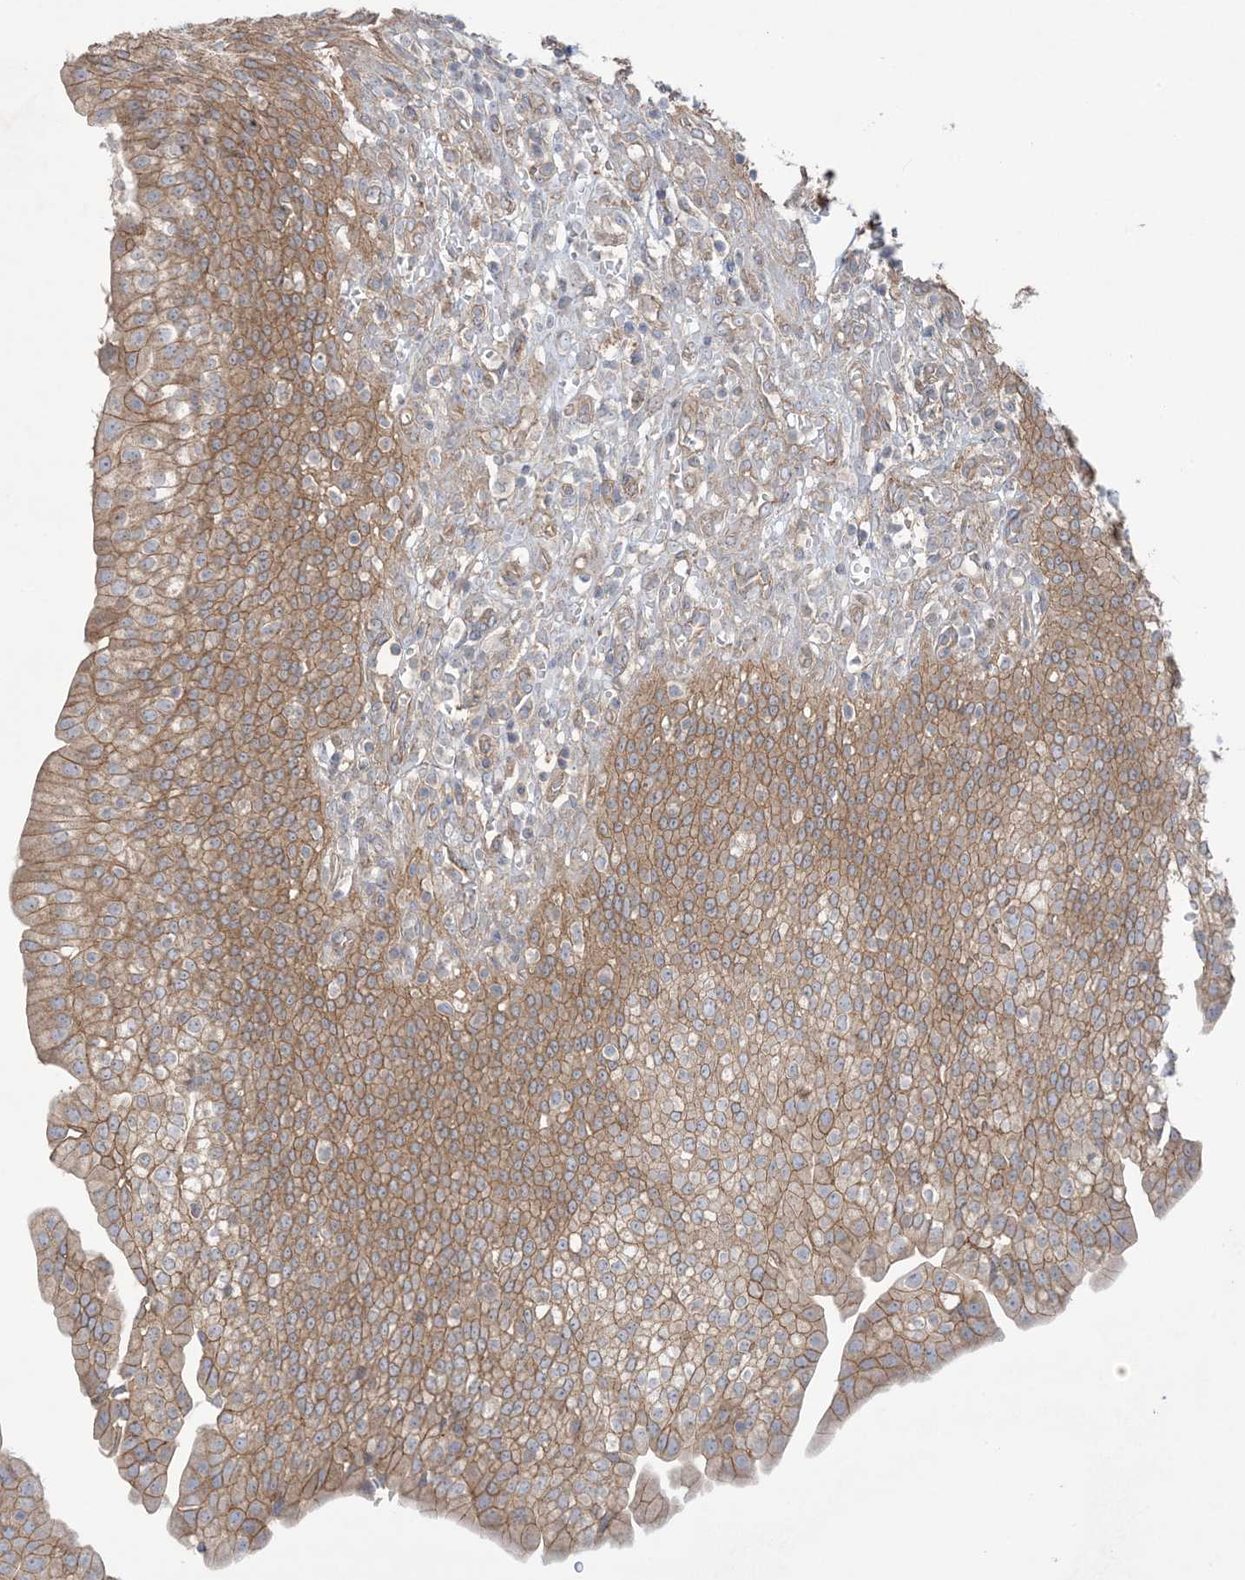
{"staining": {"intensity": "moderate", "quantity": "25%-75%", "location": "cytoplasmic/membranous"}, "tissue": "urothelial cancer", "cell_type": "Tumor cells", "image_type": "cancer", "snomed": [{"axis": "morphology", "description": "Urothelial carcinoma, High grade"}, {"axis": "topography", "description": "Urinary bladder"}], "caption": "There is medium levels of moderate cytoplasmic/membranous positivity in tumor cells of urothelial carcinoma (high-grade), as demonstrated by immunohistochemical staining (brown color).", "gene": "CCNY", "patient": {"sex": "female", "age": 79}}